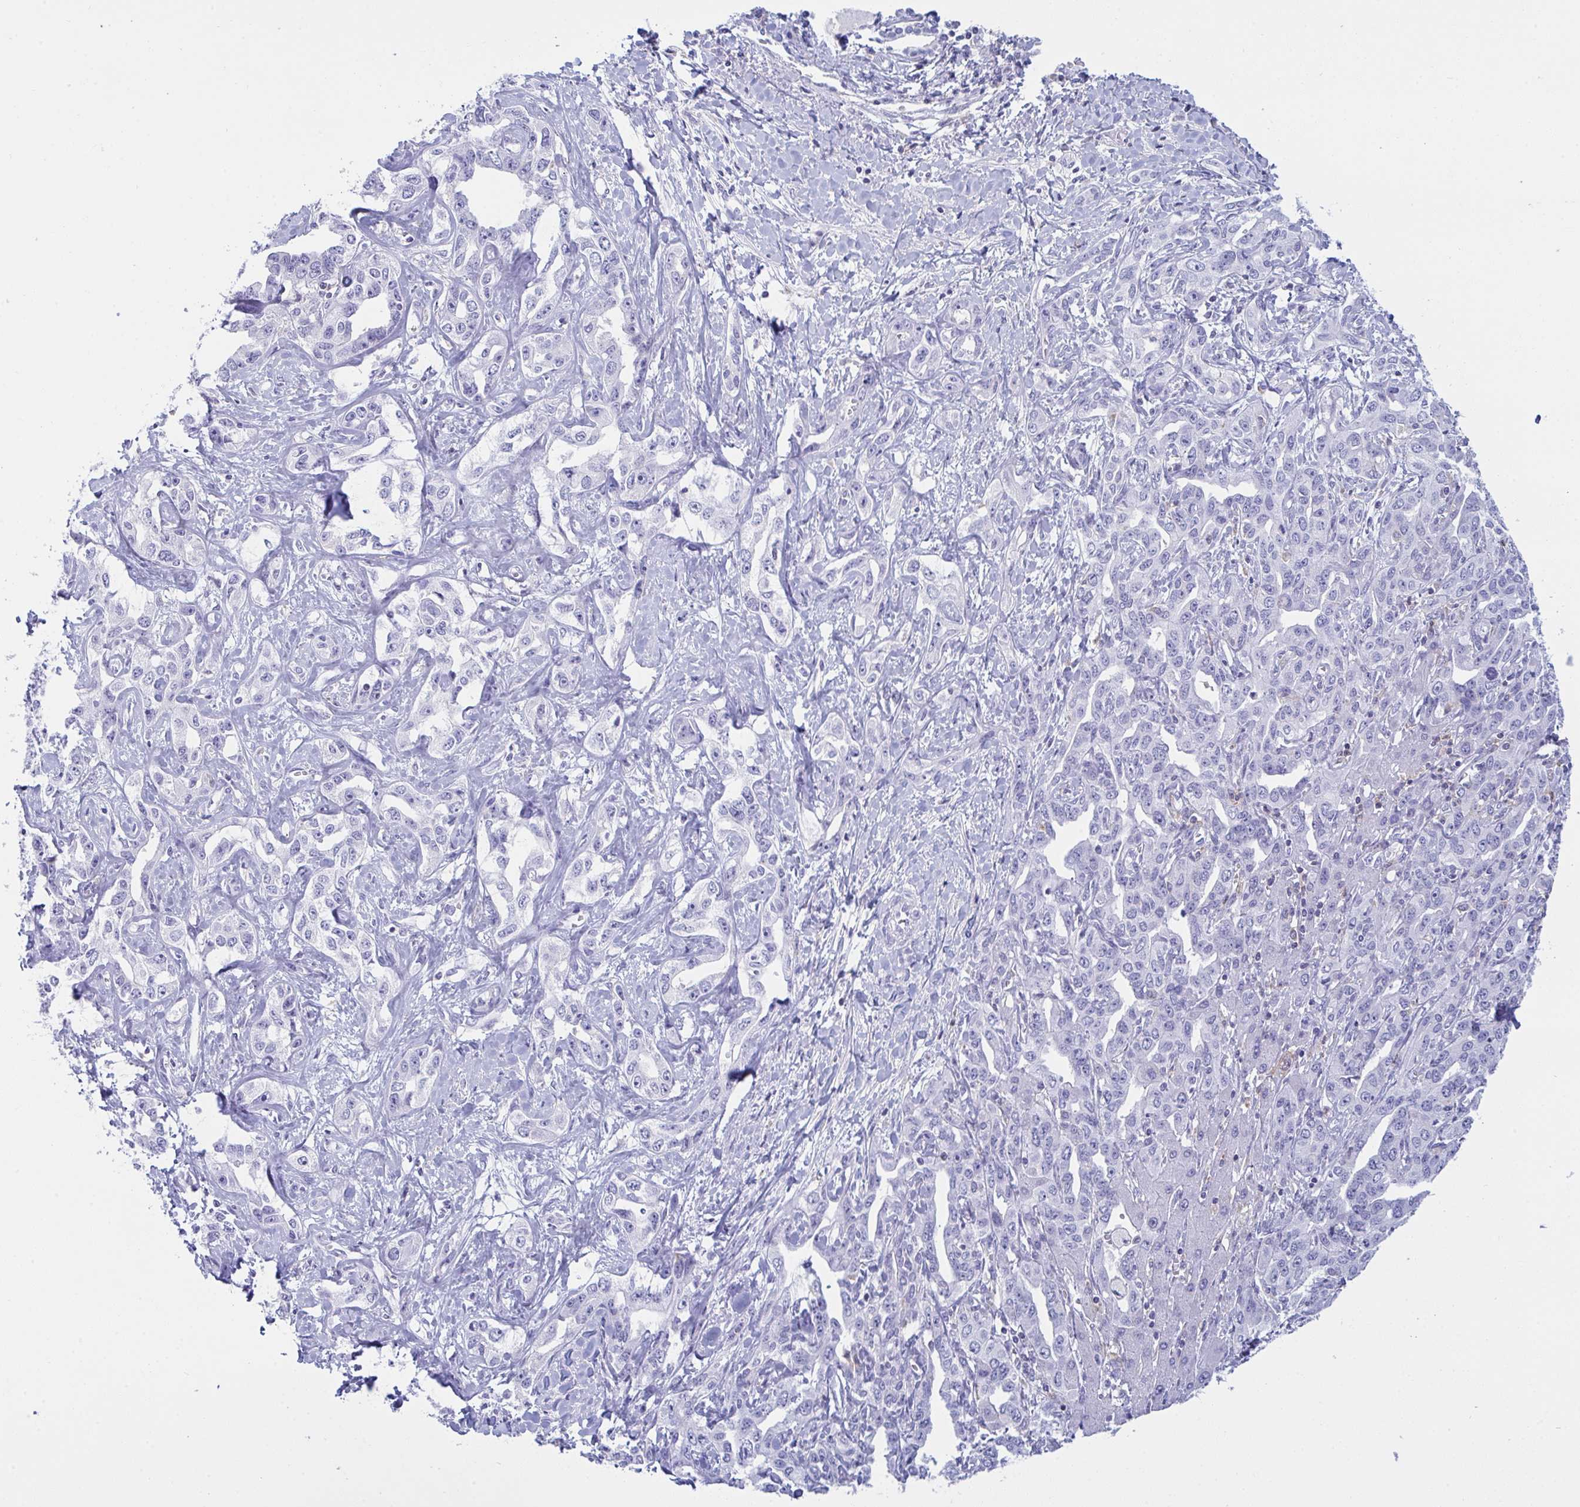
{"staining": {"intensity": "negative", "quantity": "none", "location": "none"}, "tissue": "liver cancer", "cell_type": "Tumor cells", "image_type": "cancer", "snomed": [{"axis": "morphology", "description": "Cholangiocarcinoma"}, {"axis": "topography", "description": "Liver"}], "caption": "The image shows no significant staining in tumor cells of cholangiocarcinoma (liver).", "gene": "MYO1F", "patient": {"sex": "male", "age": 59}}